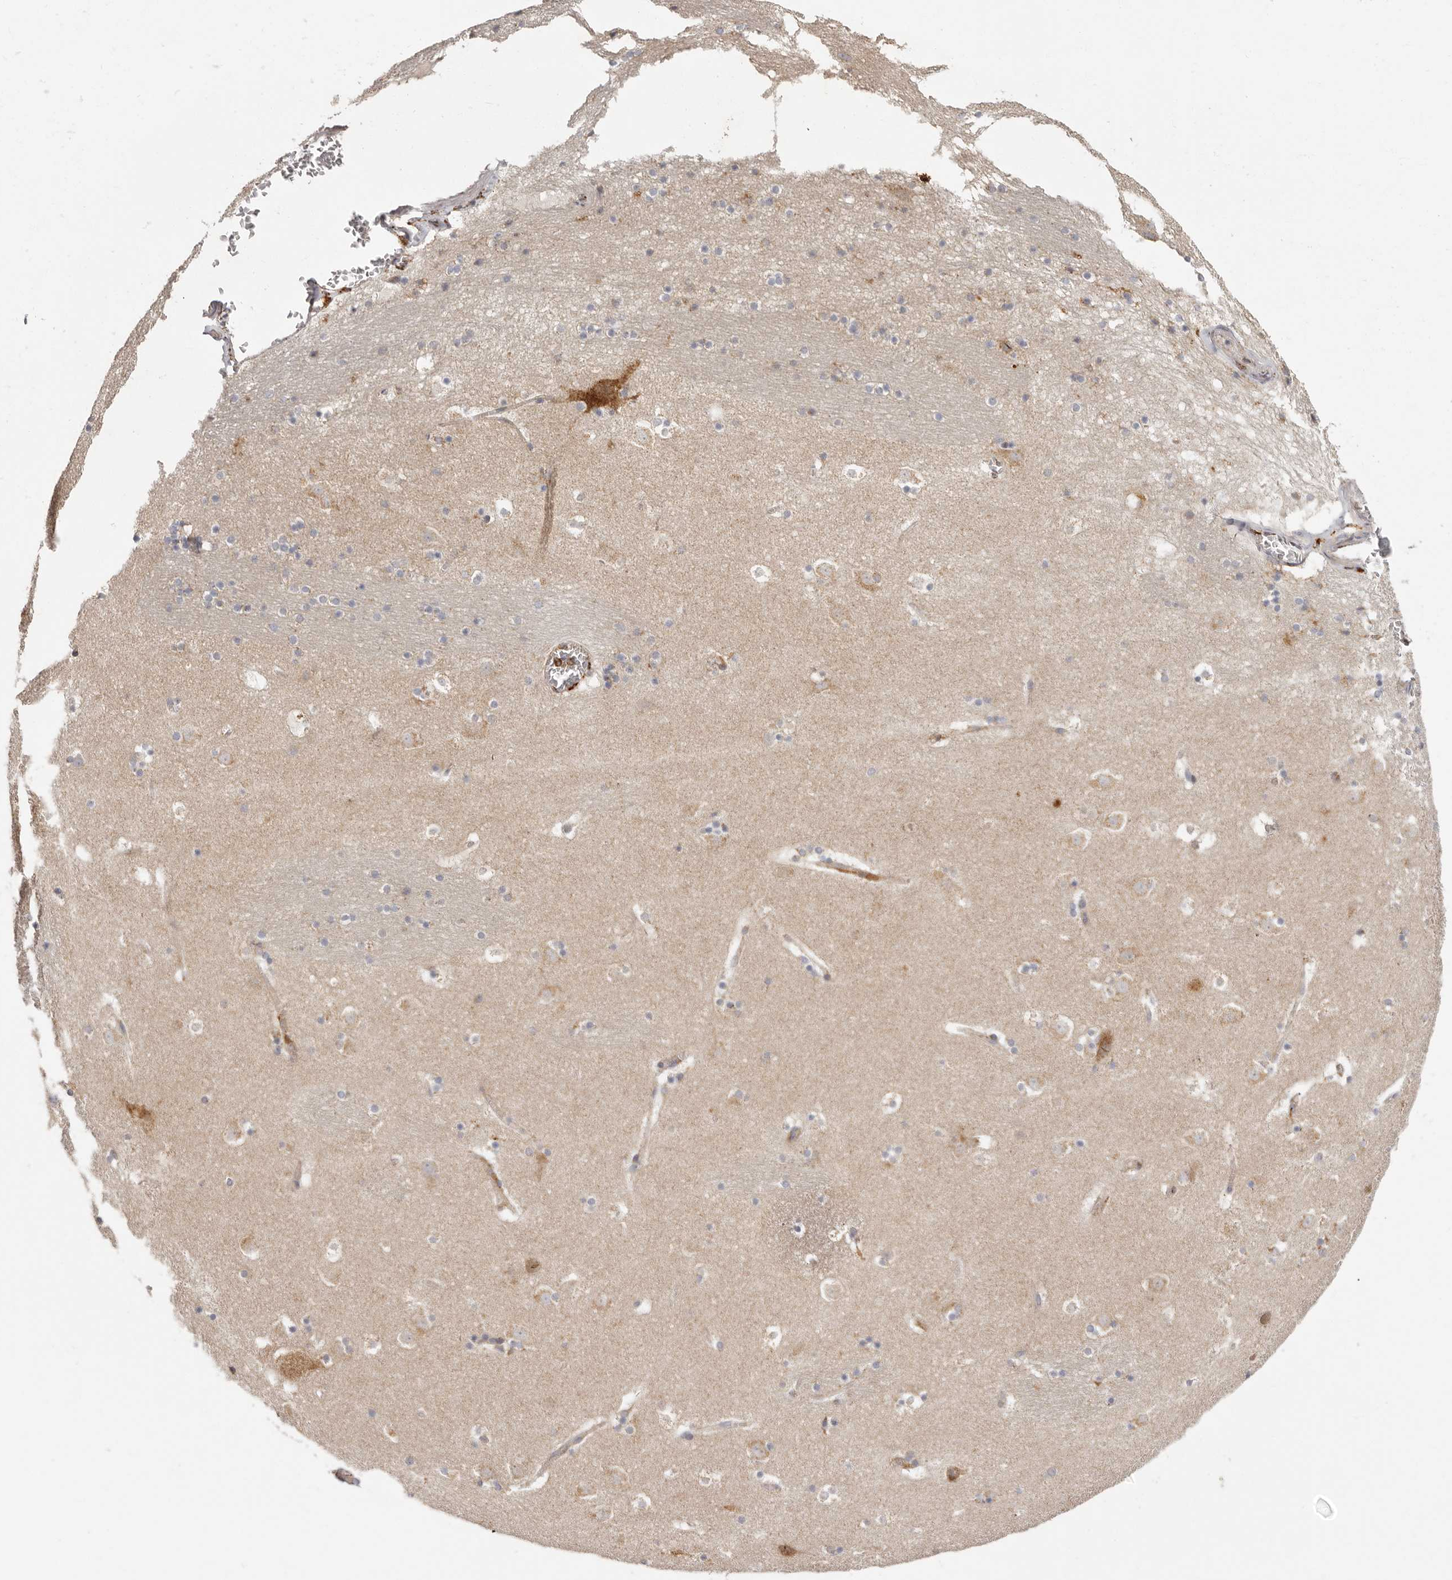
{"staining": {"intensity": "weak", "quantity": "<25%", "location": "cytoplasmic/membranous"}, "tissue": "caudate", "cell_type": "Glial cells", "image_type": "normal", "snomed": [{"axis": "morphology", "description": "Normal tissue, NOS"}, {"axis": "topography", "description": "Lateral ventricle wall"}], "caption": "IHC of unremarkable caudate demonstrates no positivity in glial cells.", "gene": "GRN", "patient": {"sex": "male", "age": 45}}